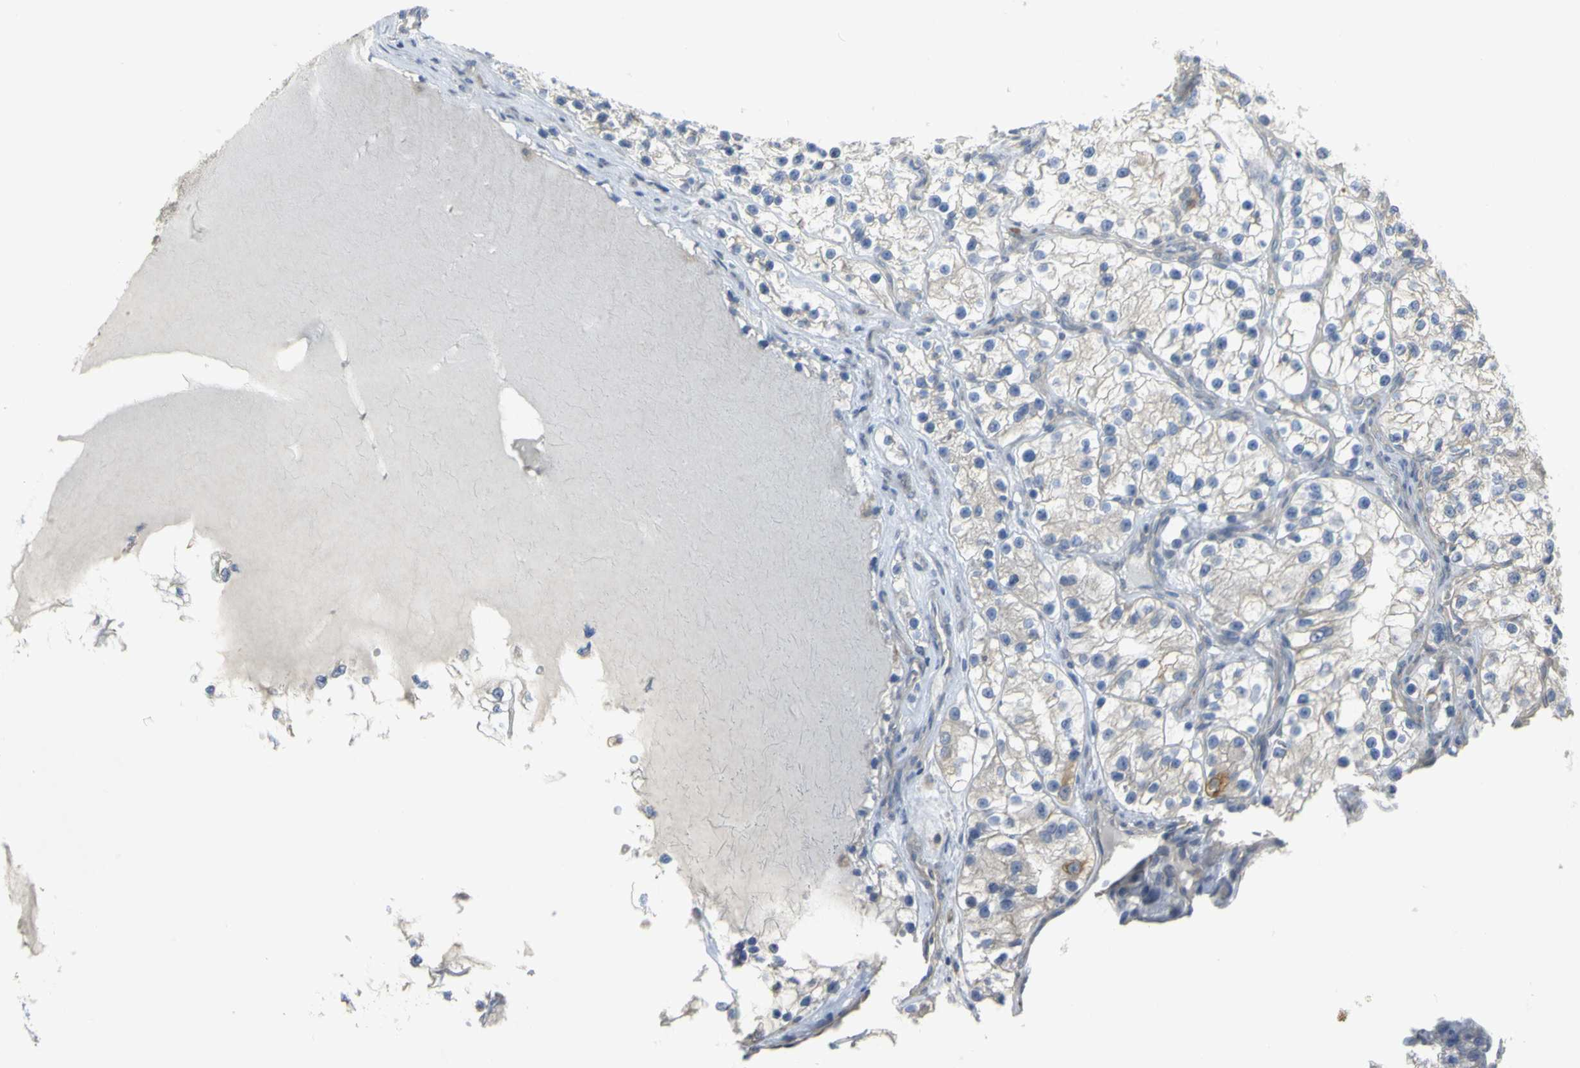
{"staining": {"intensity": "negative", "quantity": "none", "location": "none"}, "tissue": "renal cancer", "cell_type": "Tumor cells", "image_type": "cancer", "snomed": [{"axis": "morphology", "description": "Adenocarcinoma, NOS"}, {"axis": "topography", "description": "Kidney"}], "caption": "DAB immunohistochemical staining of human renal cancer (adenocarcinoma) displays no significant staining in tumor cells.", "gene": "KIF11", "patient": {"sex": "female", "age": 57}}